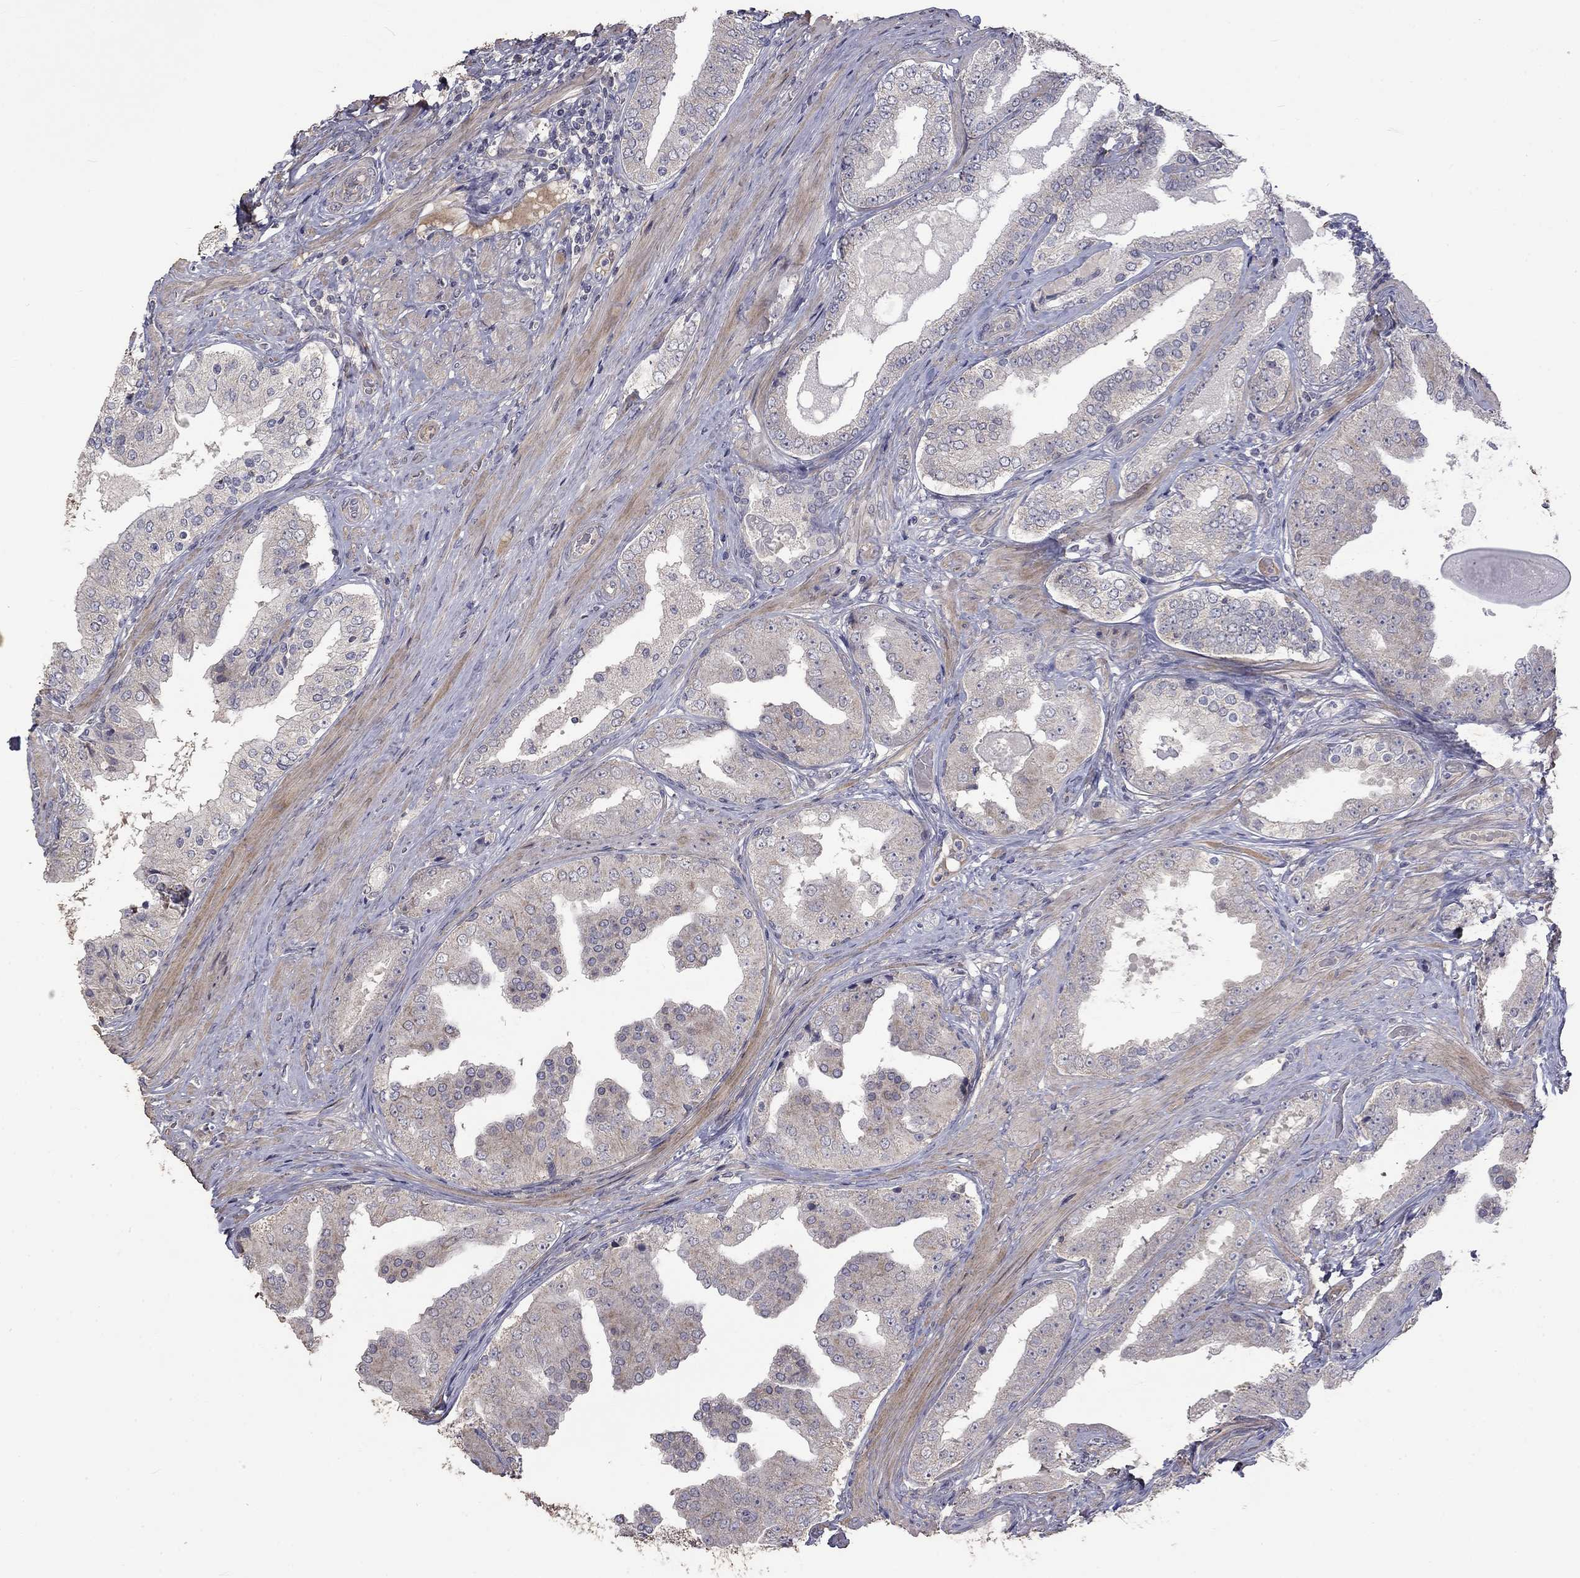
{"staining": {"intensity": "negative", "quantity": "none", "location": "none"}, "tissue": "prostate cancer", "cell_type": "Tumor cells", "image_type": "cancer", "snomed": [{"axis": "morphology", "description": "Adenocarcinoma, Low grade"}, {"axis": "topography", "description": "Prostate and seminal vesicle, NOS"}], "caption": "Micrograph shows no significant protein staining in tumor cells of prostate adenocarcinoma (low-grade).", "gene": "SLC39A14", "patient": {"sex": "male", "age": 61}}